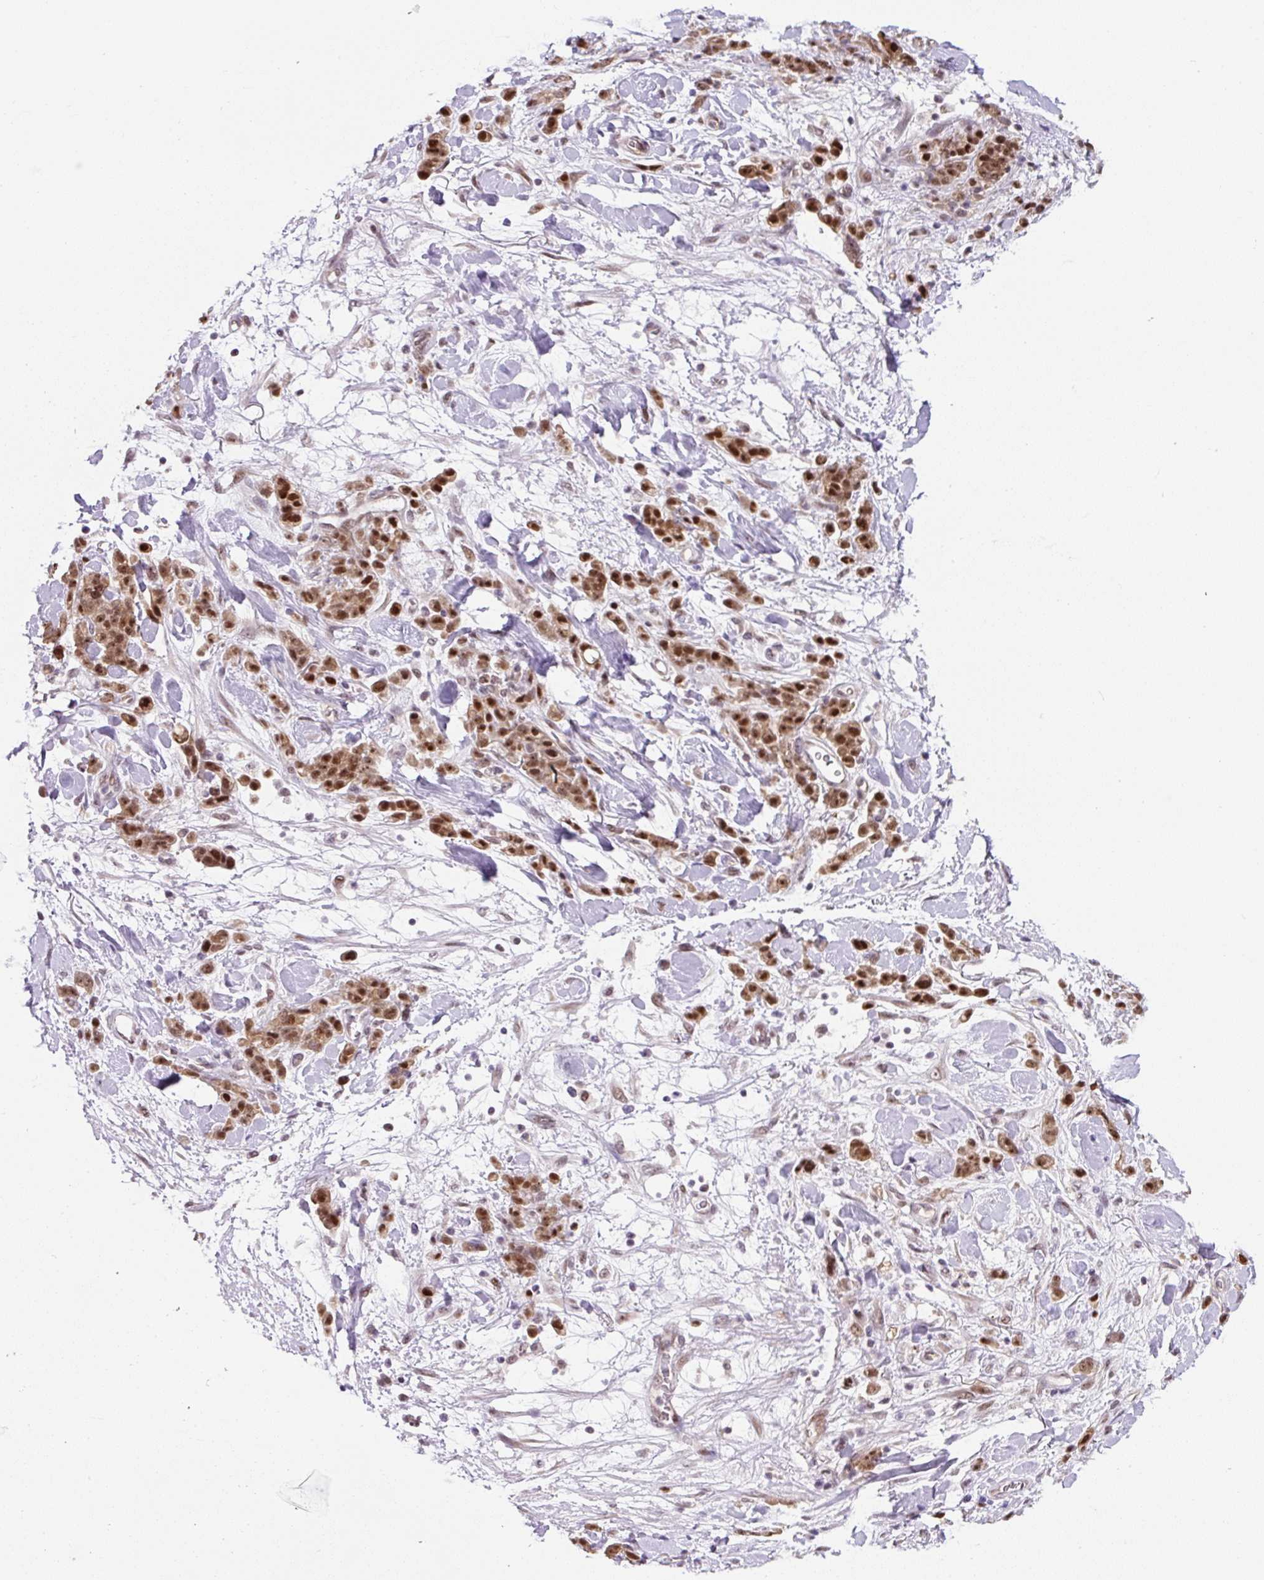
{"staining": {"intensity": "strong", "quantity": ">75%", "location": "nuclear"}, "tissue": "stomach cancer", "cell_type": "Tumor cells", "image_type": "cancer", "snomed": [{"axis": "morphology", "description": "Normal tissue, NOS"}, {"axis": "morphology", "description": "Adenocarcinoma, NOS"}, {"axis": "topography", "description": "Stomach"}], "caption": "High-power microscopy captured an immunohistochemistry (IHC) micrograph of stomach cancer (adenocarcinoma), revealing strong nuclear staining in approximately >75% of tumor cells.", "gene": "TAF1A", "patient": {"sex": "male", "age": 82}}